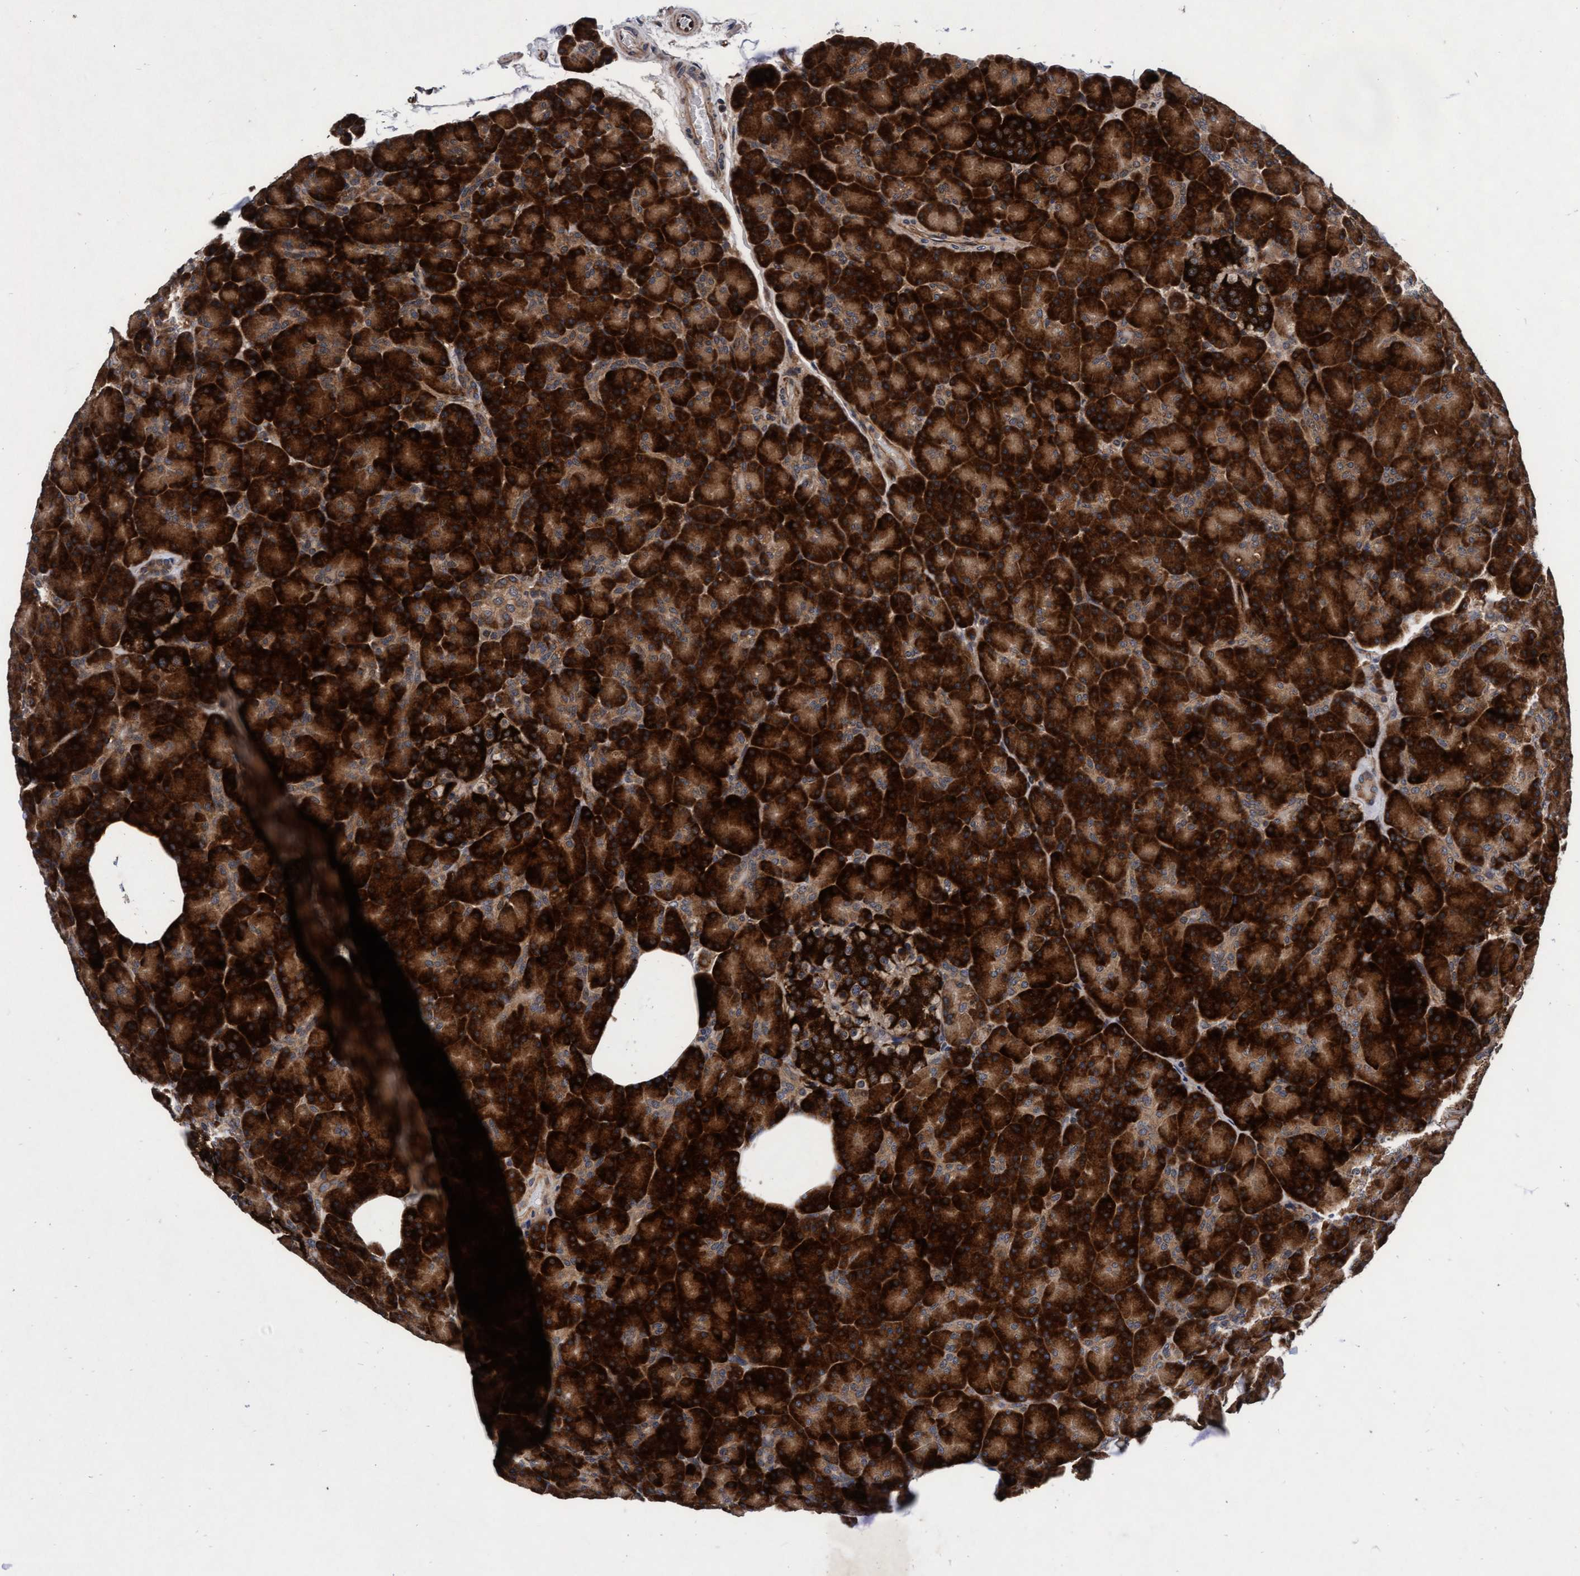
{"staining": {"intensity": "strong", "quantity": ">75%", "location": "cytoplasmic/membranous"}, "tissue": "pancreas", "cell_type": "Exocrine glandular cells", "image_type": "normal", "snomed": [{"axis": "morphology", "description": "Normal tissue, NOS"}, {"axis": "topography", "description": "Pancreas"}], "caption": "A histopathology image of pancreas stained for a protein reveals strong cytoplasmic/membranous brown staining in exocrine glandular cells. (Stains: DAB (3,3'-diaminobenzidine) in brown, nuclei in blue, Microscopy: brightfield microscopy at high magnification).", "gene": "EFCAB13", "patient": {"sex": "female", "age": 43}}